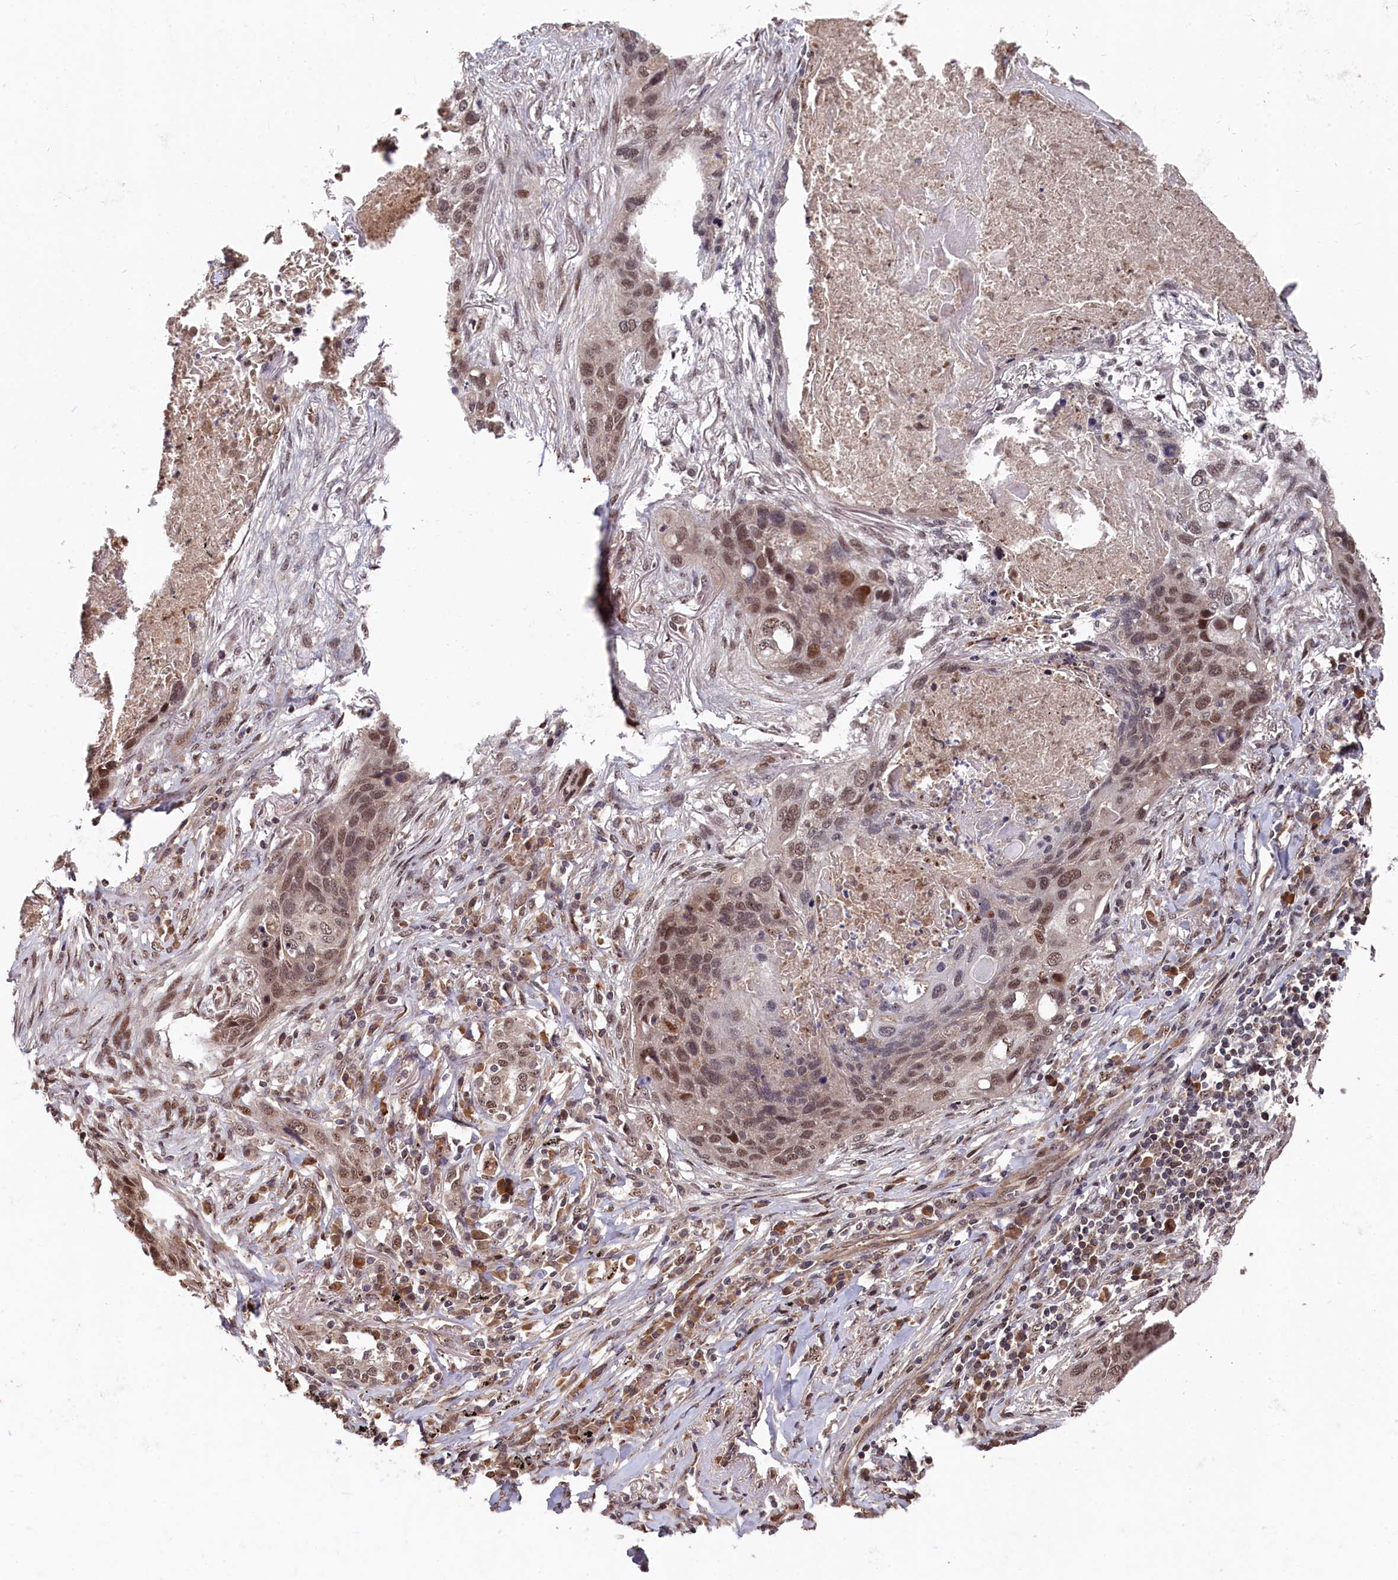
{"staining": {"intensity": "moderate", "quantity": ">75%", "location": "nuclear"}, "tissue": "lung cancer", "cell_type": "Tumor cells", "image_type": "cancer", "snomed": [{"axis": "morphology", "description": "Squamous cell carcinoma, NOS"}, {"axis": "topography", "description": "Lung"}], "caption": "A high-resolution micrograph shows immunohistochemistry (IHC) staining of lung cancer, which displays moderate nuclear staining in about >75% of tumor cells.", "gene": "CLPX", "patient": {"sex": "female", "age": 63}}